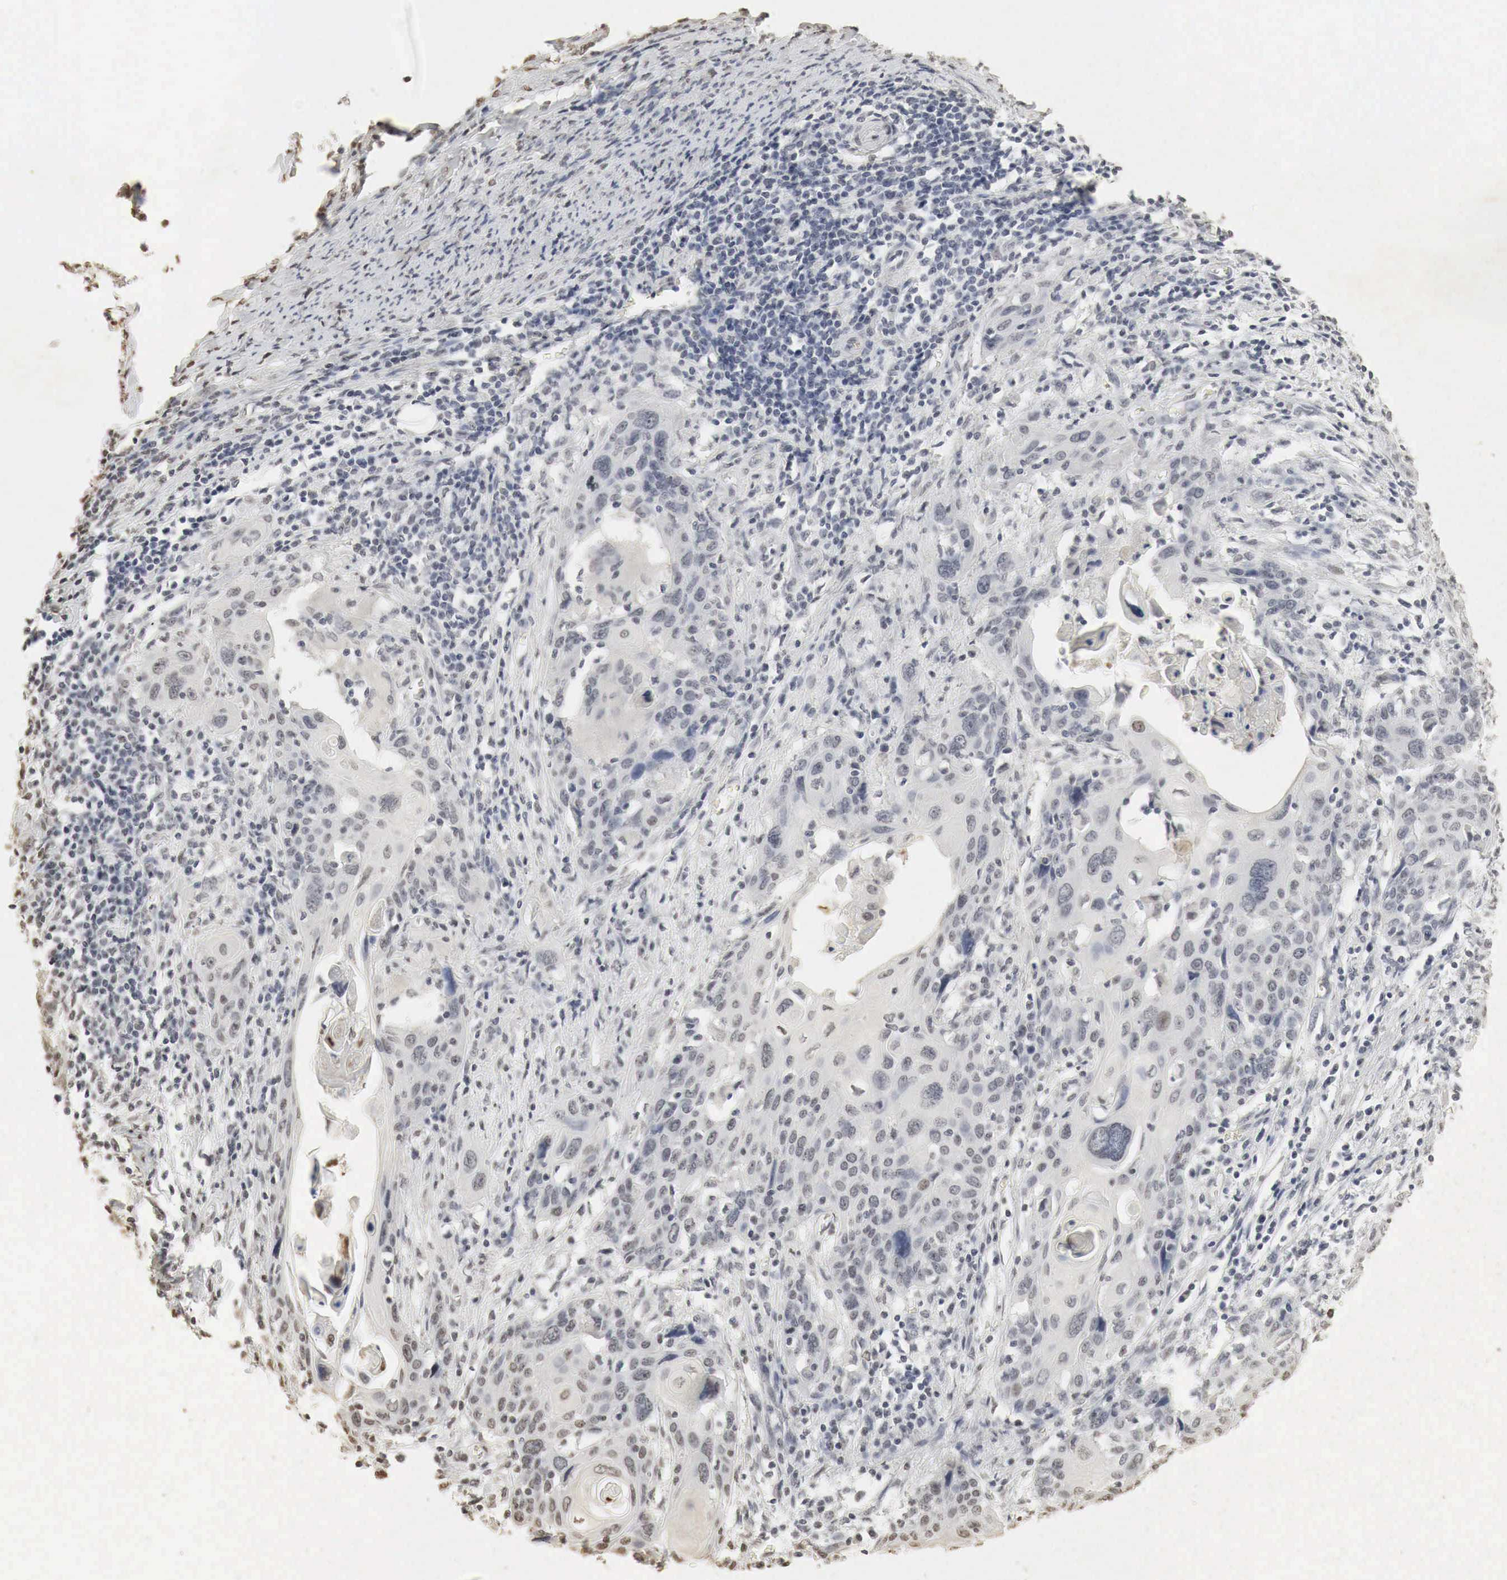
{"staining": {"intensity": "negative", "quantity": "none", "location": "none"}, "tissue": "cervical cancer", "cell_type": "Tumor cells", "image_type": "cancer", "snomed": [{"axis": "morphology", "description": "Squamous cell carcinoma, NOS"}, {"axis": "topography", "description": "Cervix"}], "caption": "Squamous cell carcinoma (cervical) was stained to show a protein in brown. There is no significant positivity in tumor cells.", "gene": "ERBB4", "patient": {"sex": "female", "age": 54}}